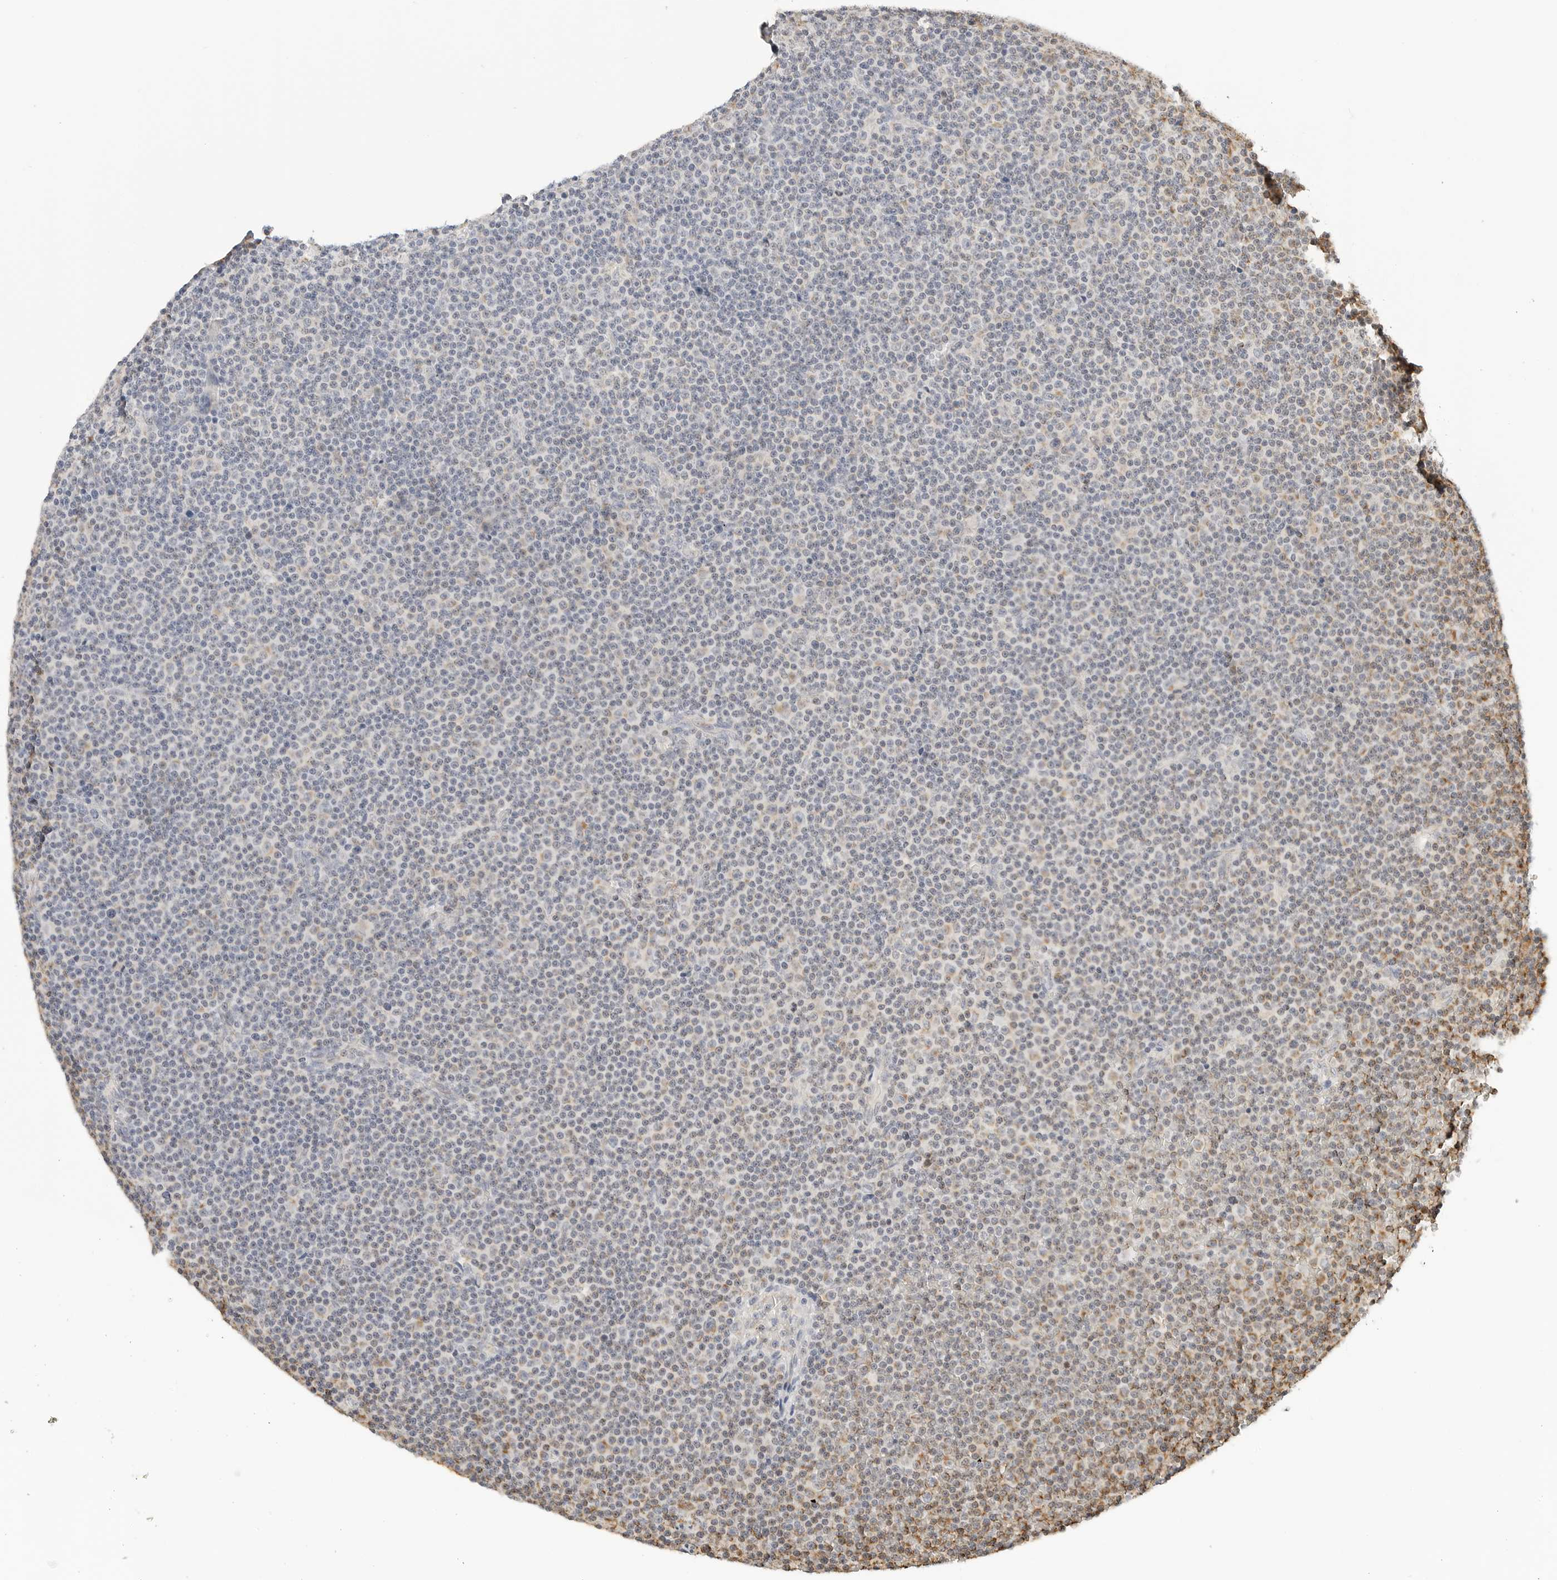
{"staining": {"intensity": "weak", "quantity": "<25%", "location": "cytoplasmic/membranous"}, "tissue": "lymphoma", "cell_type": "Tumor cells", "image_type": "cancer", "snomed": [{"axis": "morphology", "description": "Malignant lymphoma, non-Hodgkin's type, Low grade"}, {"axis": "topography", "description": "Lymph node"}], "caption": "Photomicrograph shows no protein positivity in tumor cells of low-grade malignant lymphoma, non-Hodgkin's type tissue. (Immunohistochemistry (ihc), brightfield microscopy, high magnification).", "gene": "ATL1", "patient": {"sex": "female", "age": 67}}